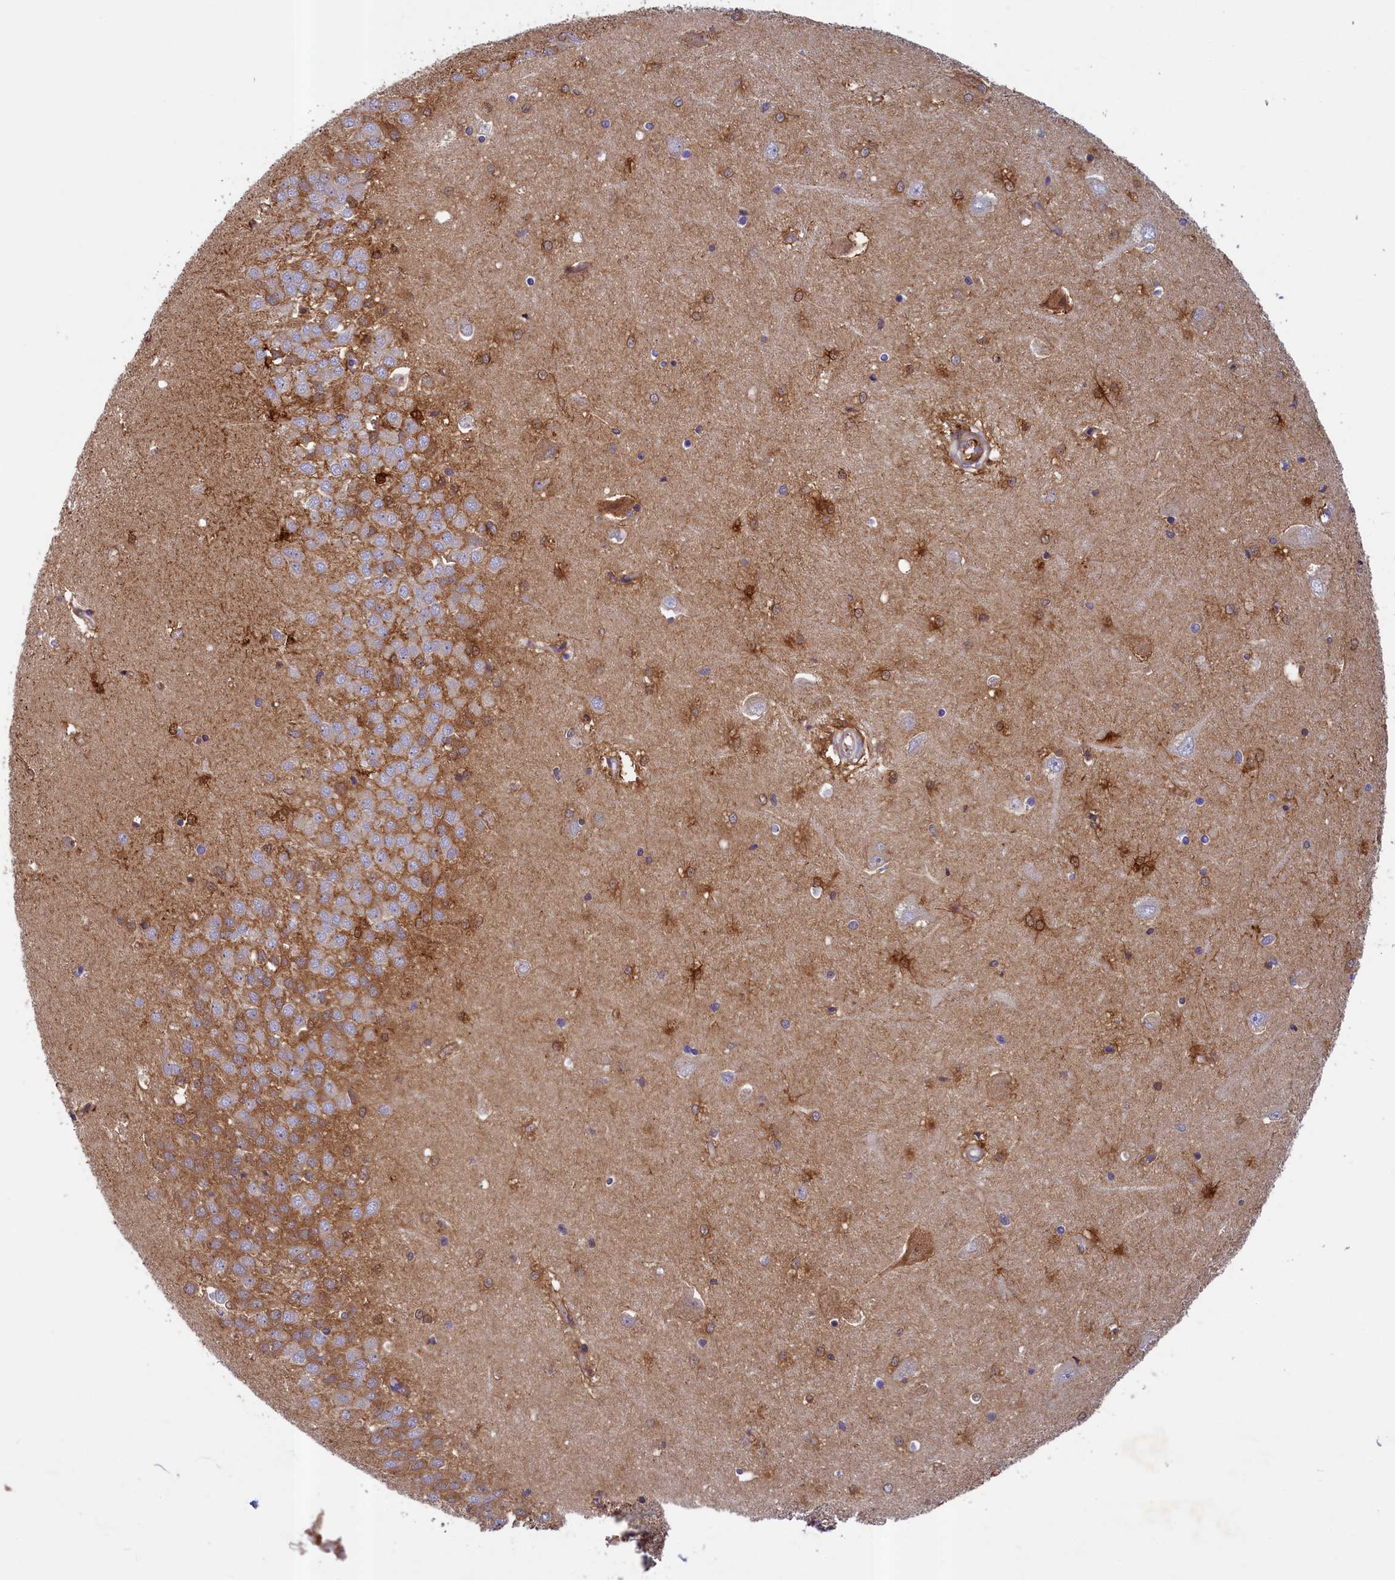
{"staining": {"intensity": "strong", "quantity": "<25%", "location": "cytoplasmic/membranous"}, "tissue": "hippocampus", "cell_type": "Glial cells", "image_type": "normal", "snomed": [{"axis": "morphology", "description": "Normal tissue, NOS"}, {"axis": "topography", "description": "Hippocampus"}], "caption": "Immunohistochemistry staining of normal hippocampus, which shows medium levels of strong cytoplasmic/membranous staining in approximately <25% of glial cells indicating strong cytoplasmic/membranous protein positivity. The staining was performed using DAB (3,3'-diaminobenzidine) (brown) for protein detection and nuclei were counterstained in hematoxylin (blue).", "gene": "NUBP1", "patient": {"sex": "male", "age": 45}}